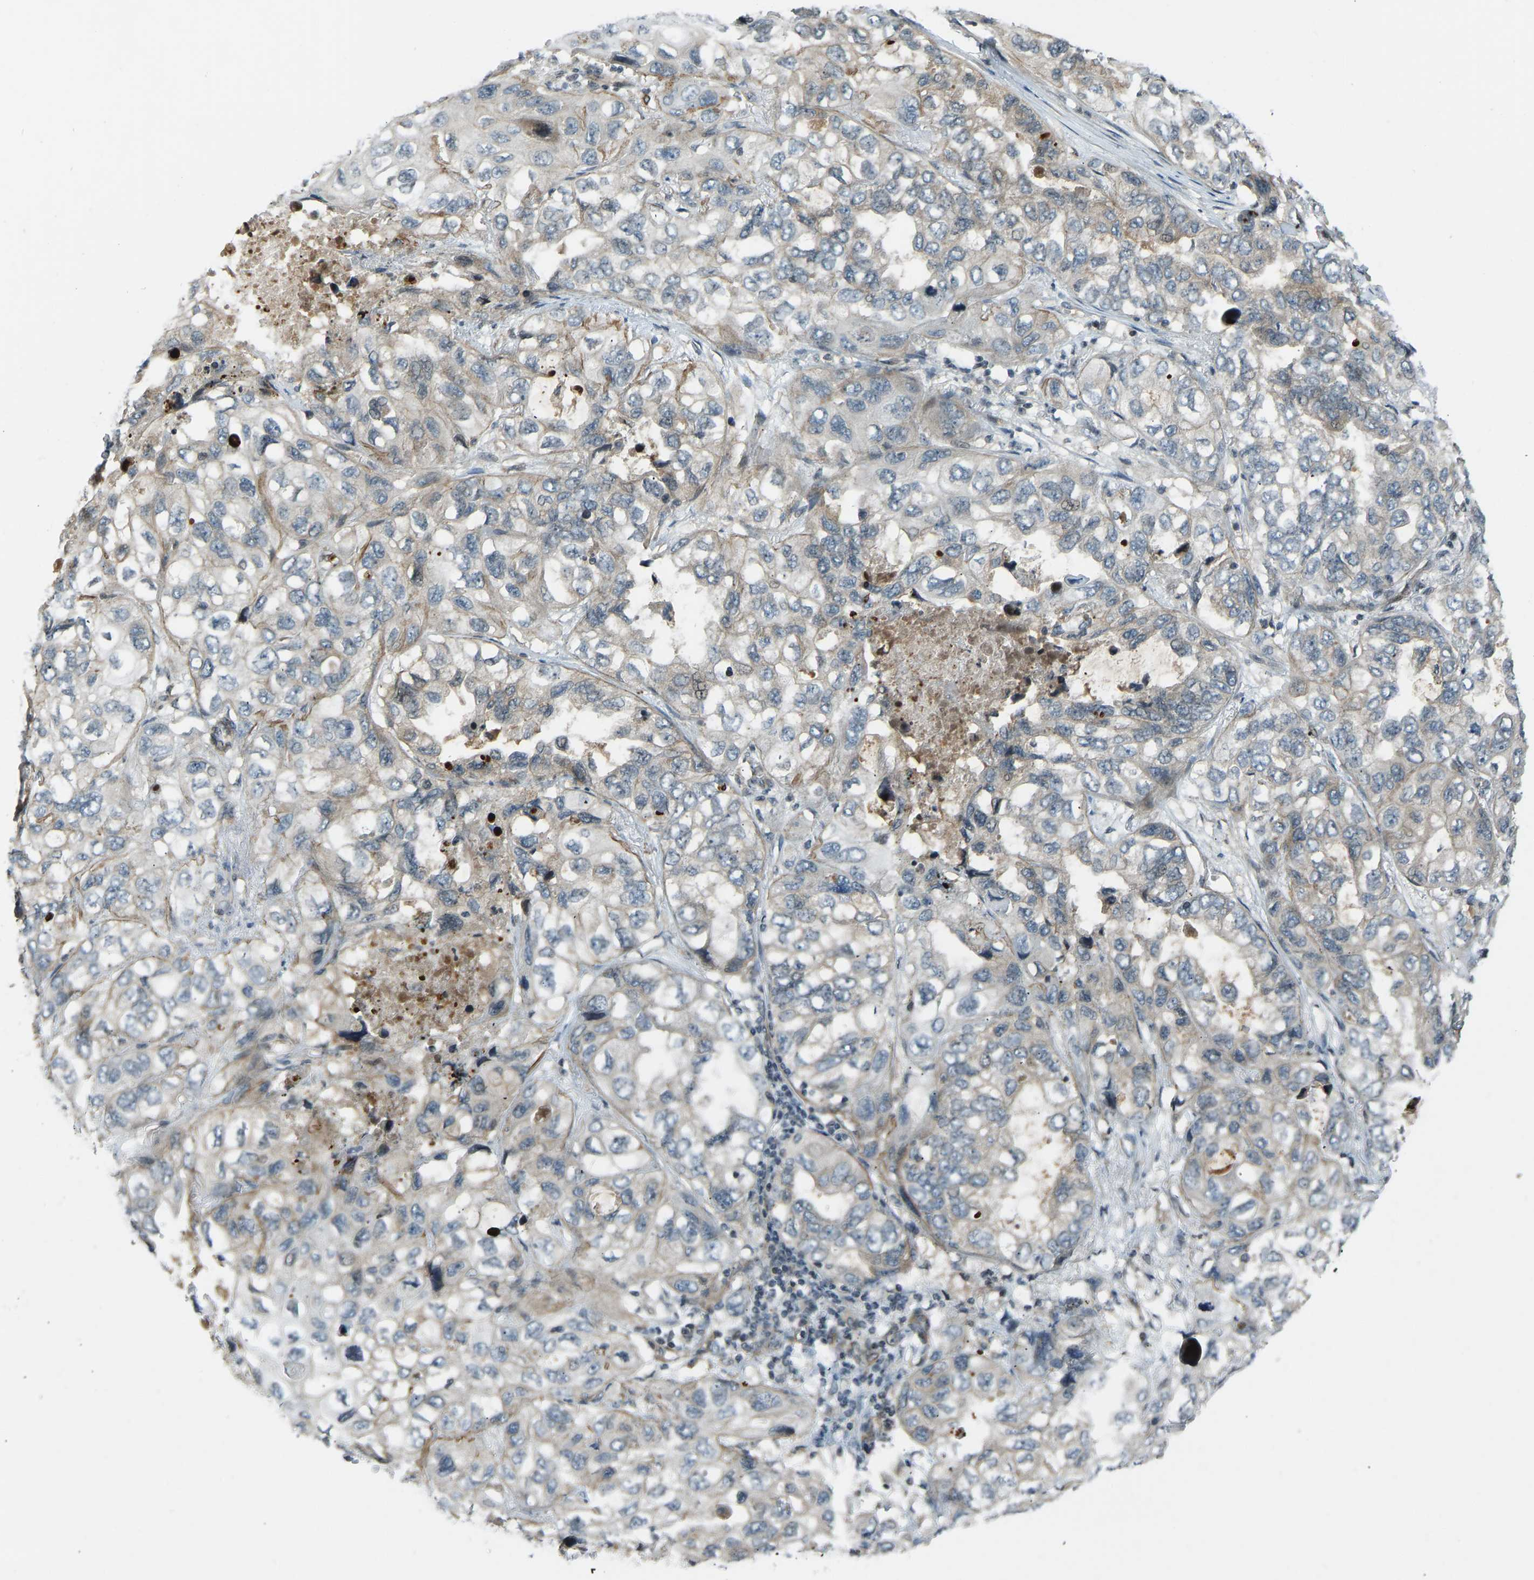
{"staining": {"intensity": "moderate", "quantity": "<25%", "location": "cytoplasmic/membranous"}, "tissue": "lung cancer", "cell_type": "Tumor cells", "image_type": "cancer", "snomed": [{"axis": "morphology", "description": "Squamous cell carcinoma, NOS"}, {"axis": "topography", "description": "Lung"}], "caption": "Lung cancer stained with a protein marker reveals moderate staining in tumor cells.", "gene": "SVOPL", "patient": {"sex": "female", "age": 73}}